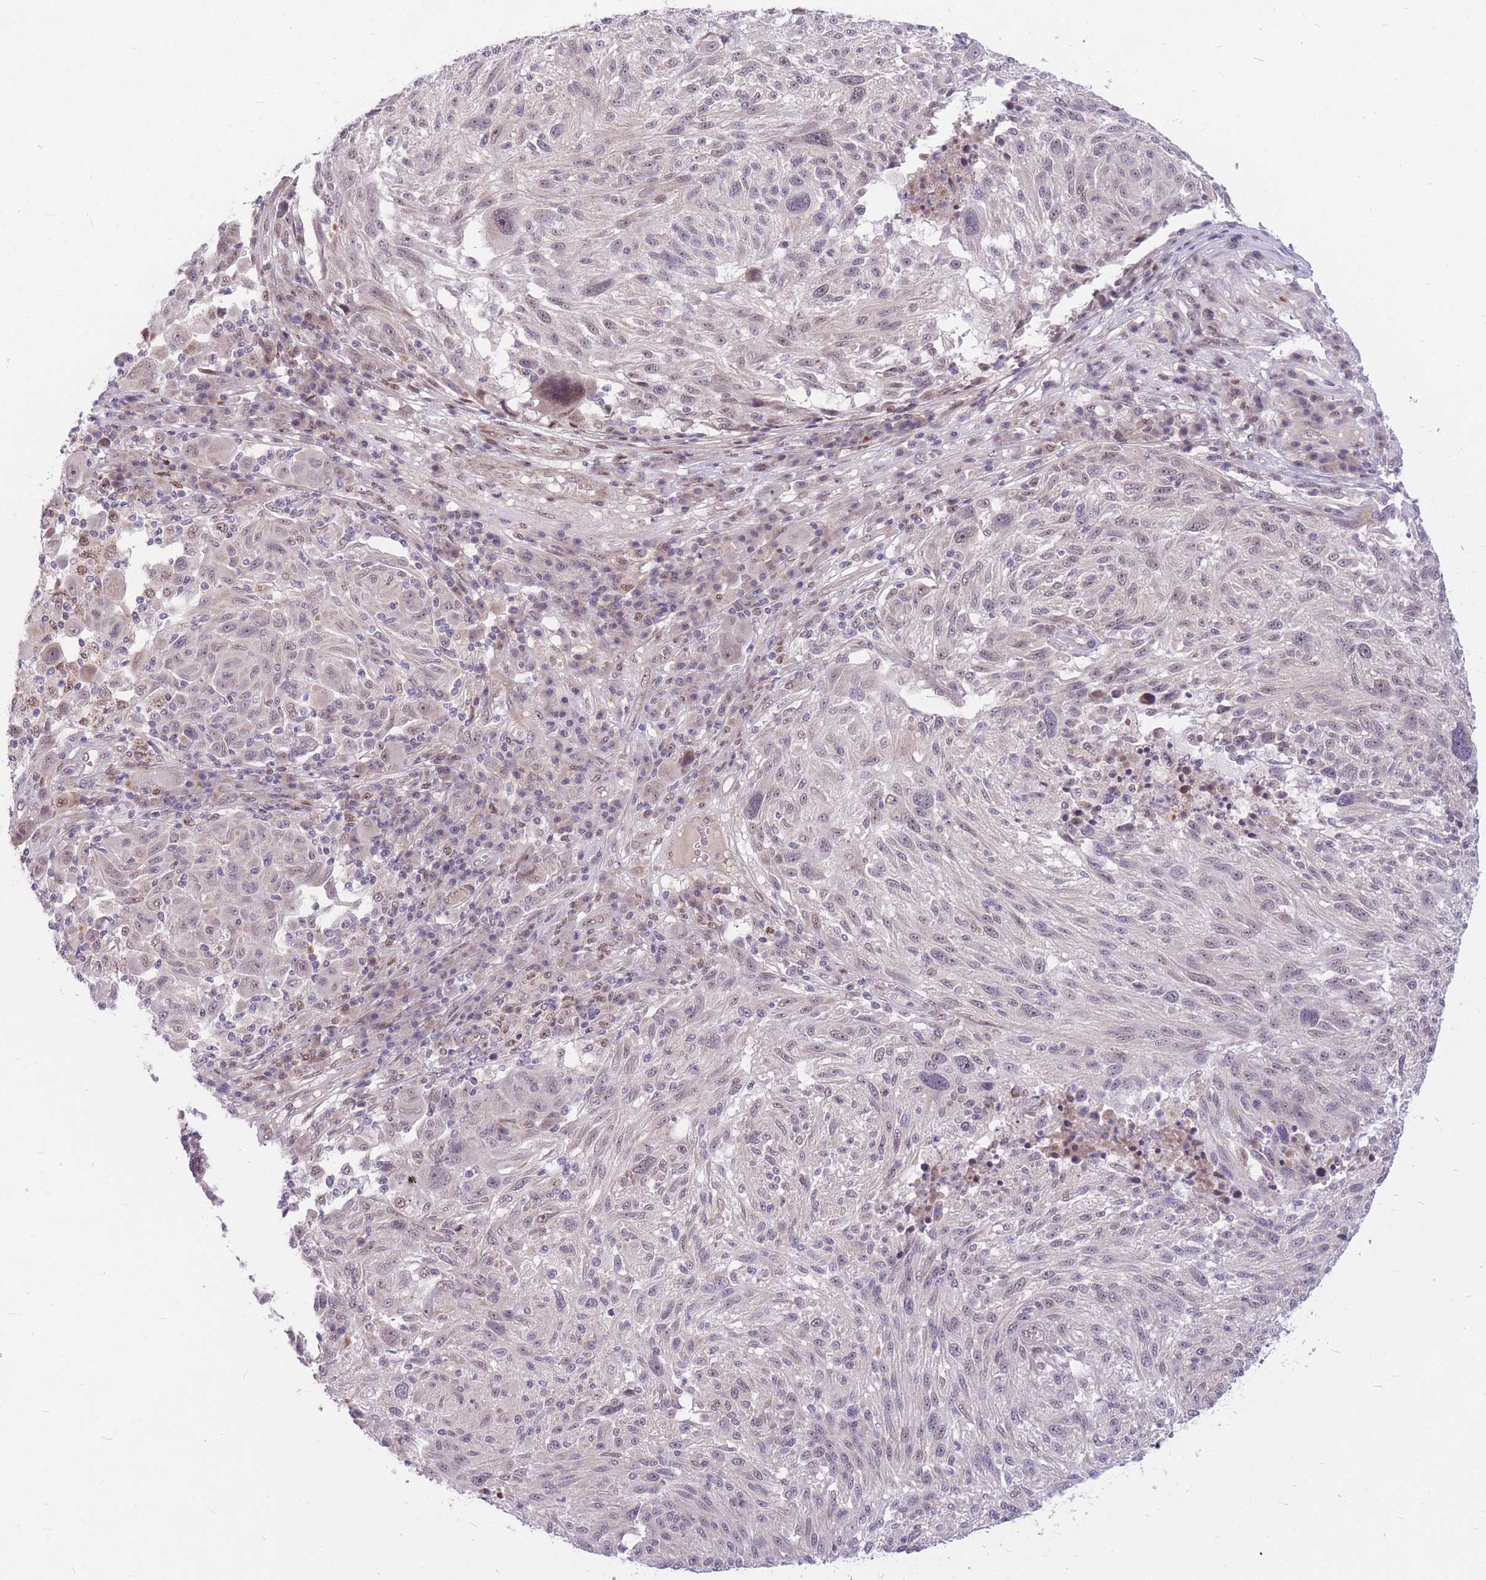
{"staining": {"intensity": "negative", "quantity": "none", "location": "none"}, "tissue": "melanoma", "cell_type": "Tumor cells", "image_type": "cancer", "snomed": [{"axis": "morphology", "description": "Malignant melanoma, NOS"}, {"axis": "topography", "description": "Skin"}], "caption": "Micrograph shows no protein staining in tumor cells of malignant melanoma tissue.", "gene": "ERCC2", "patient": {"sex": "male", "age": 53}}